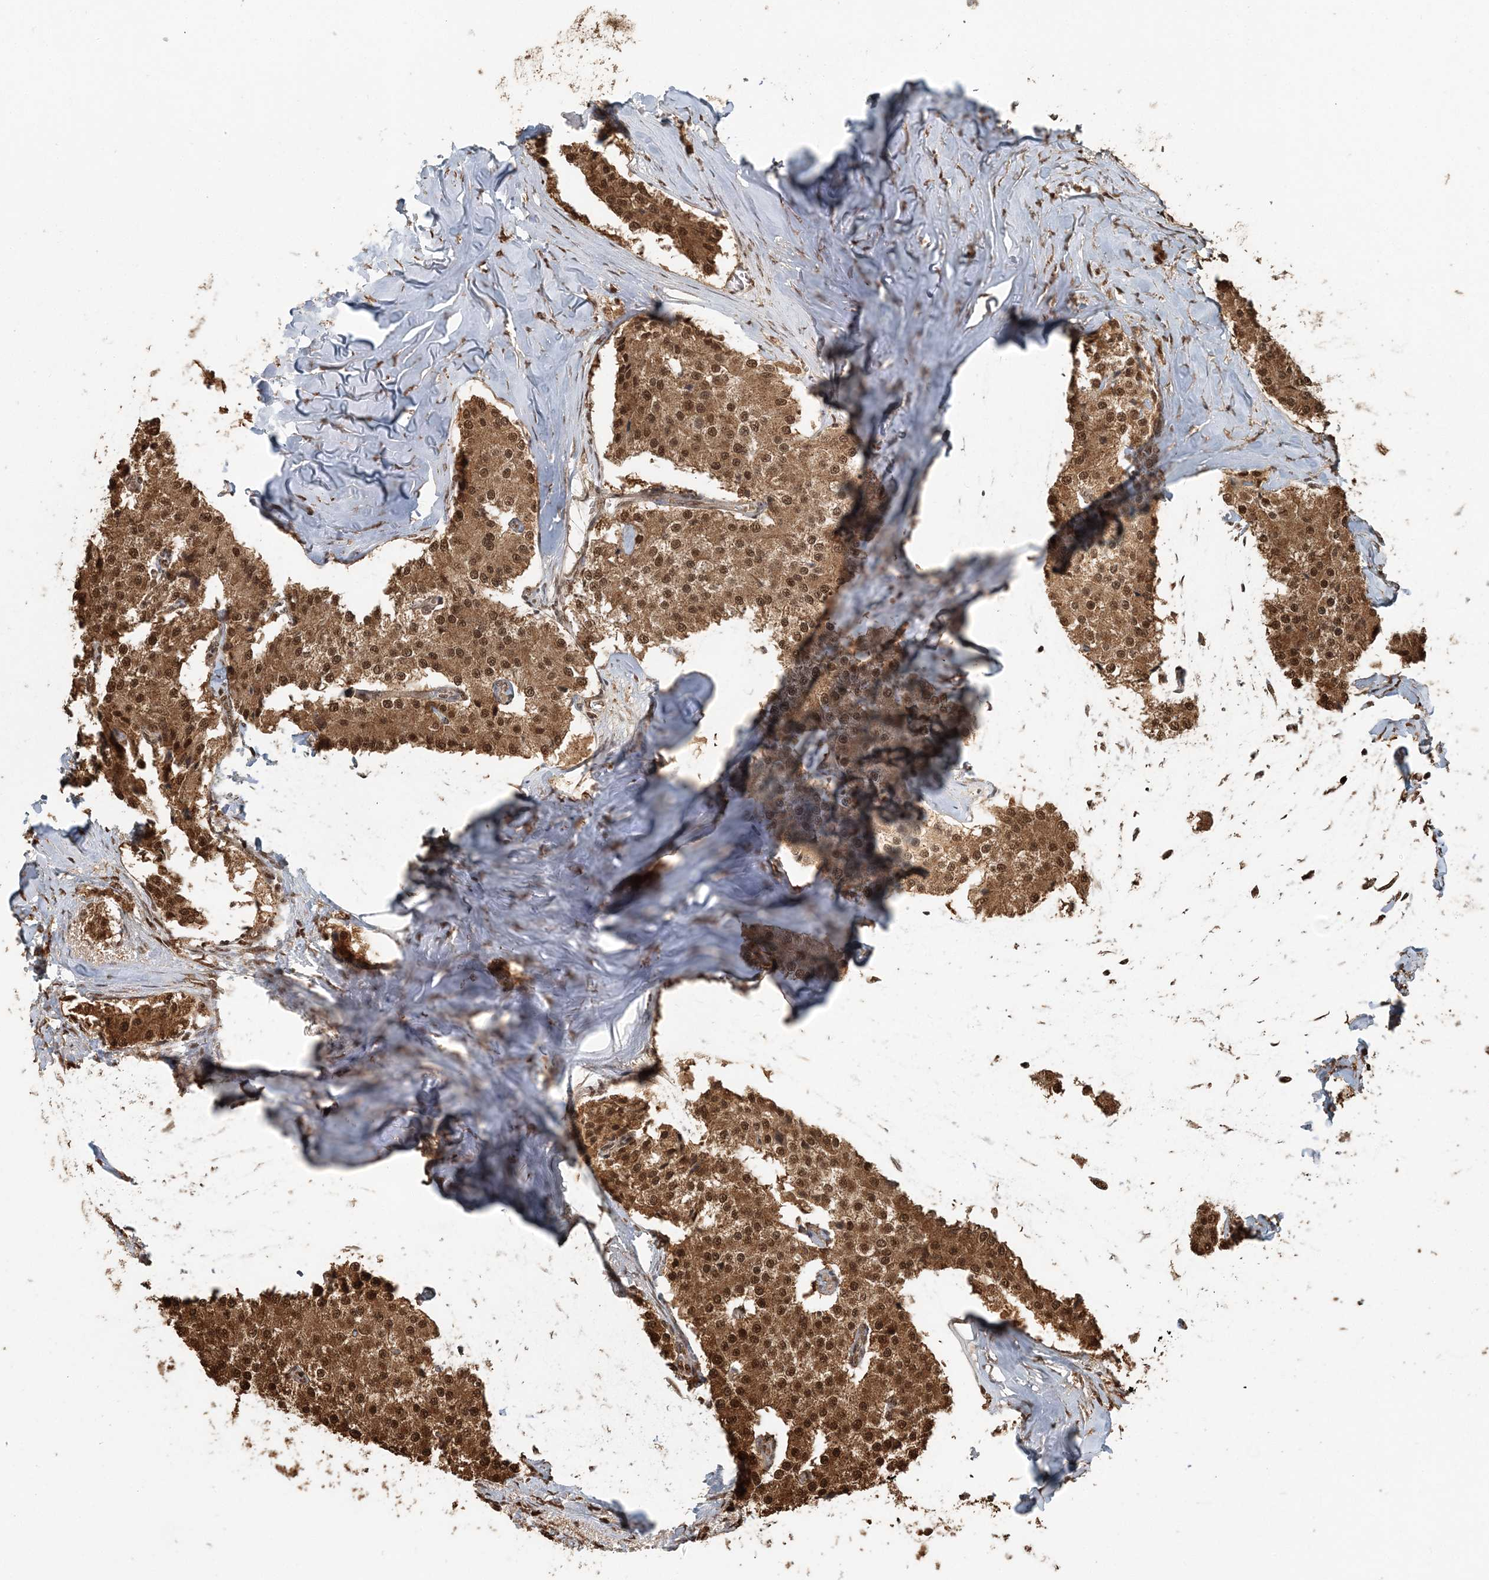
{"staining": {"intensity": "moderate", "quantity": ">75%", "location": "cytoplasmic/membranous,nuclear"}, "tissue": "carcinoid", "cell_type": "Tumor cells", "image_type": "cancer", "snomed": [{"axis": "morphology", "description": "Carcinoid, malignant, NOS"}, {"axis": "topography", "description": "Colon"}], "caption": "Brown immunohistochemical staining in human malignant carcinoid reveals moderate cytoplasmic/membranous and nuclear positivity in about >75% of tumor cells.", "gene": "ARHGAP35", "patient": {"sex": "female", "age": 52}}